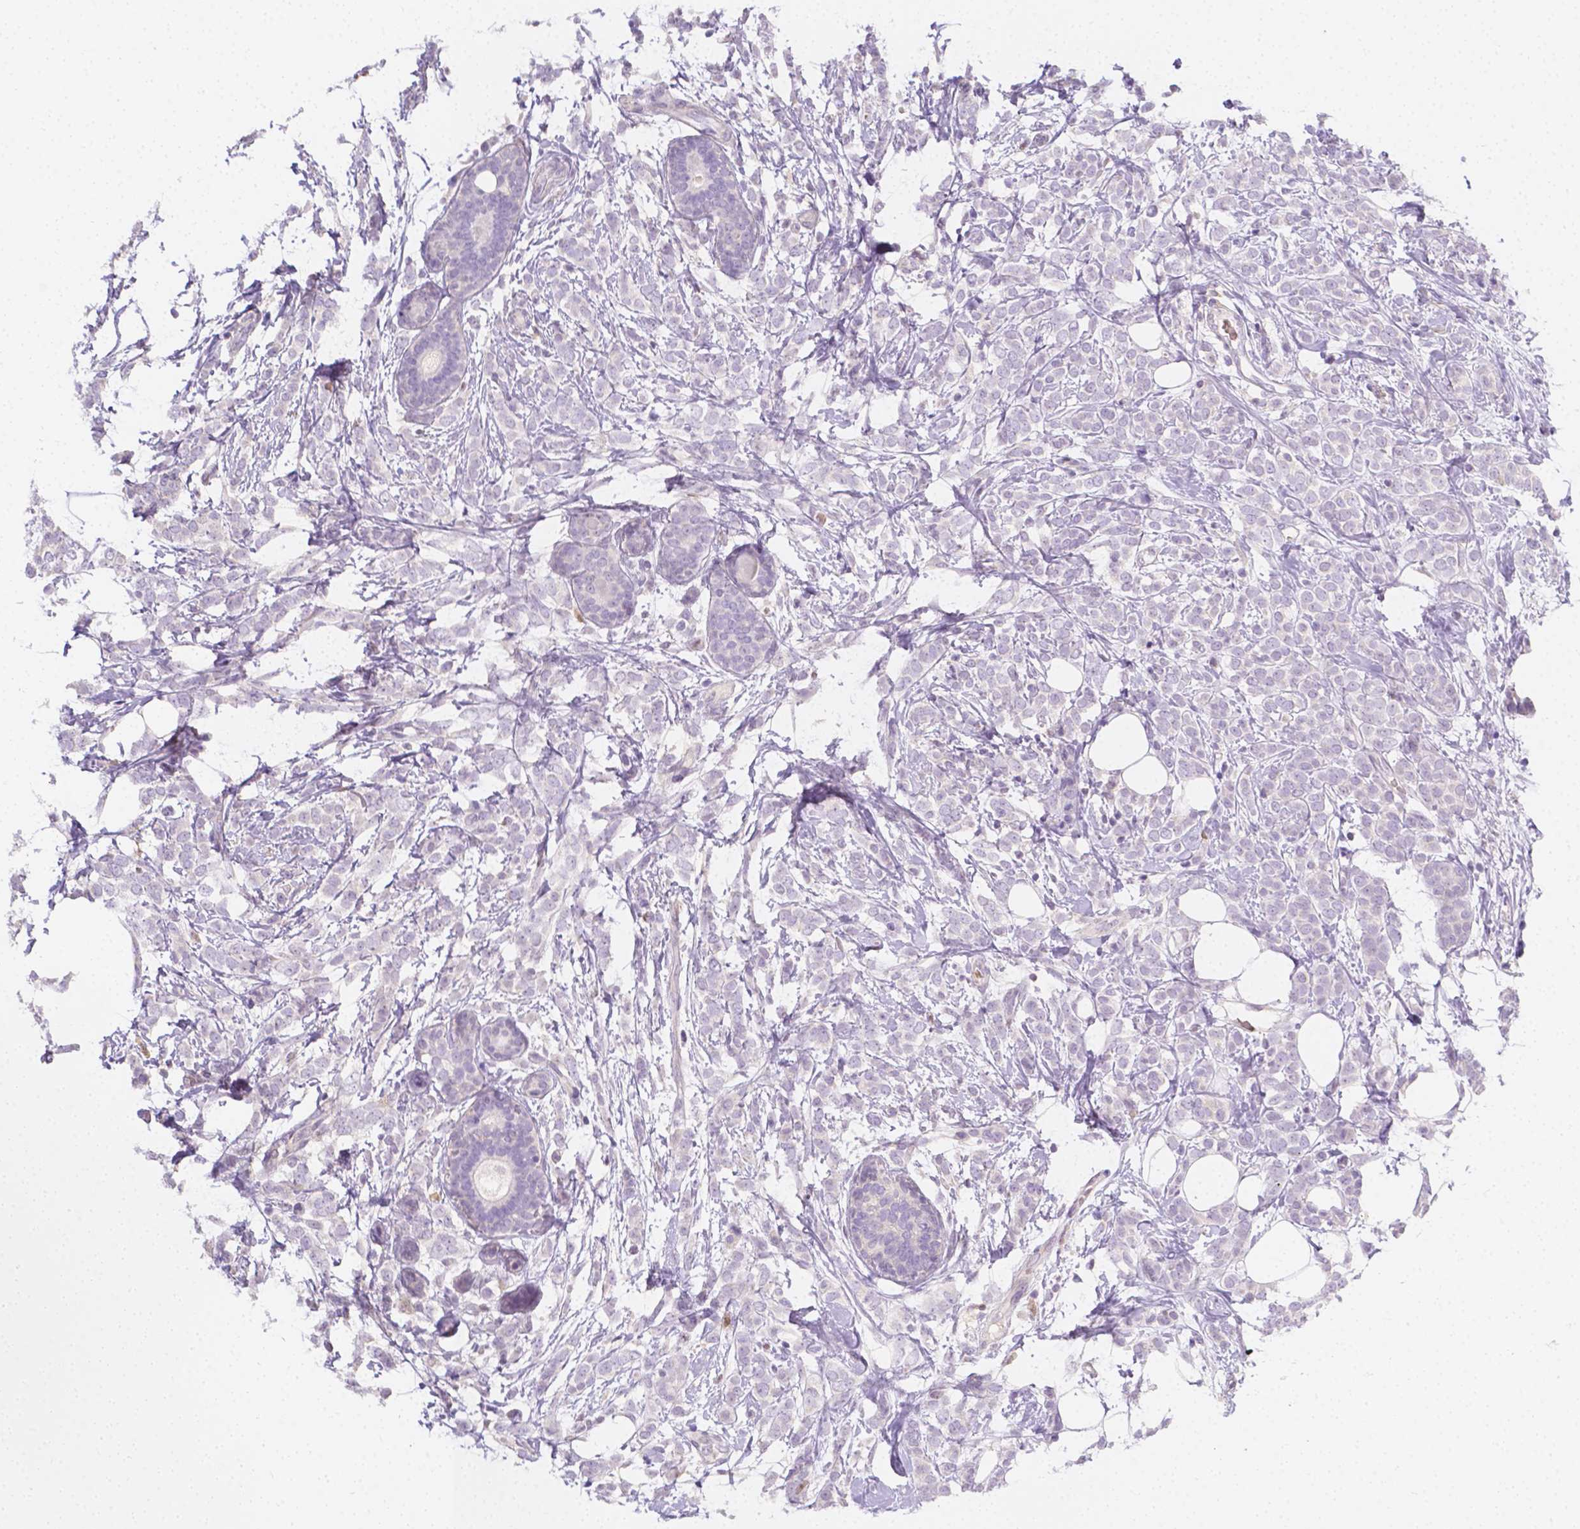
{"staining": {"intensity": "negative", "quantity": "none", "location": "none"}, "tissue": "breast cancer", "cell_type": "Tumor cells", "image_type": "cancer", "snomed": [{"axis": "morphology", "description": "Lobular carcinoma"}, {"axis": "topography", "description": "Breast"}], "caption": "Immunohistochemical staining of human lobular carcinoma (breast) exhibits no significant positivity in tumor cells. (DAB (3,3'-diaminobenzidine) immunohistochemistry (IHC) with hematoxylin counter stain).", "gene": "SGTB", "patient": {"sex": "female", "age": 49}}